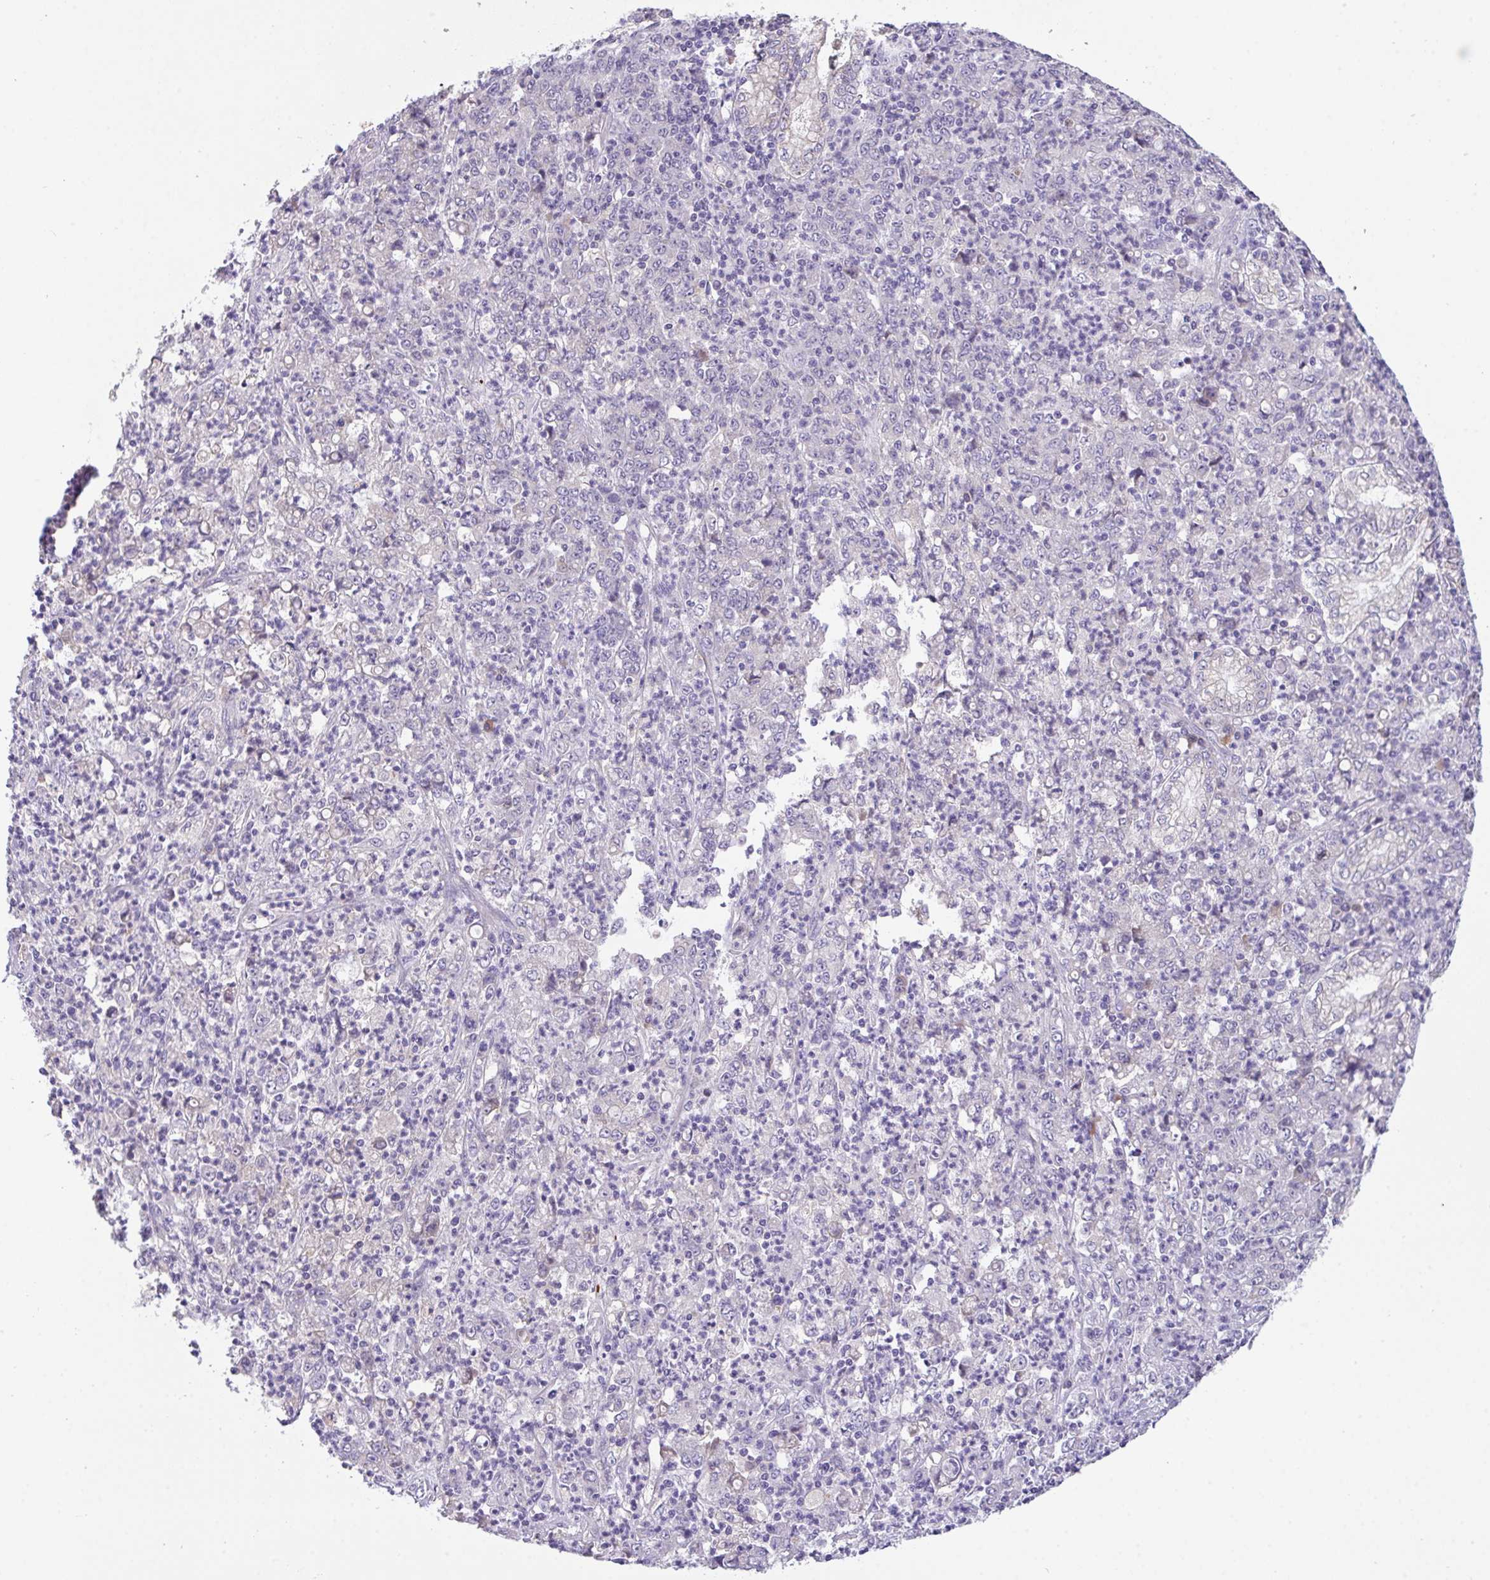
{"staining": {"intensity": "negative", "quantity": "none", "location": "none"}, "tissue": "stomach cancer", "cell_type": "Tumor cells", "image_type": "cancer", "snomed": [{"axis": "morphology", "description": "Adenocarcinoma, NOS"}, {"axis": "topography", "description": "Stomach, lower"}], "caption": "Tumor cells show no significant staining in stomach adenocarcinoma.", "gene": "ZNF581", "patient": {"sex": "female", "age": 71}}